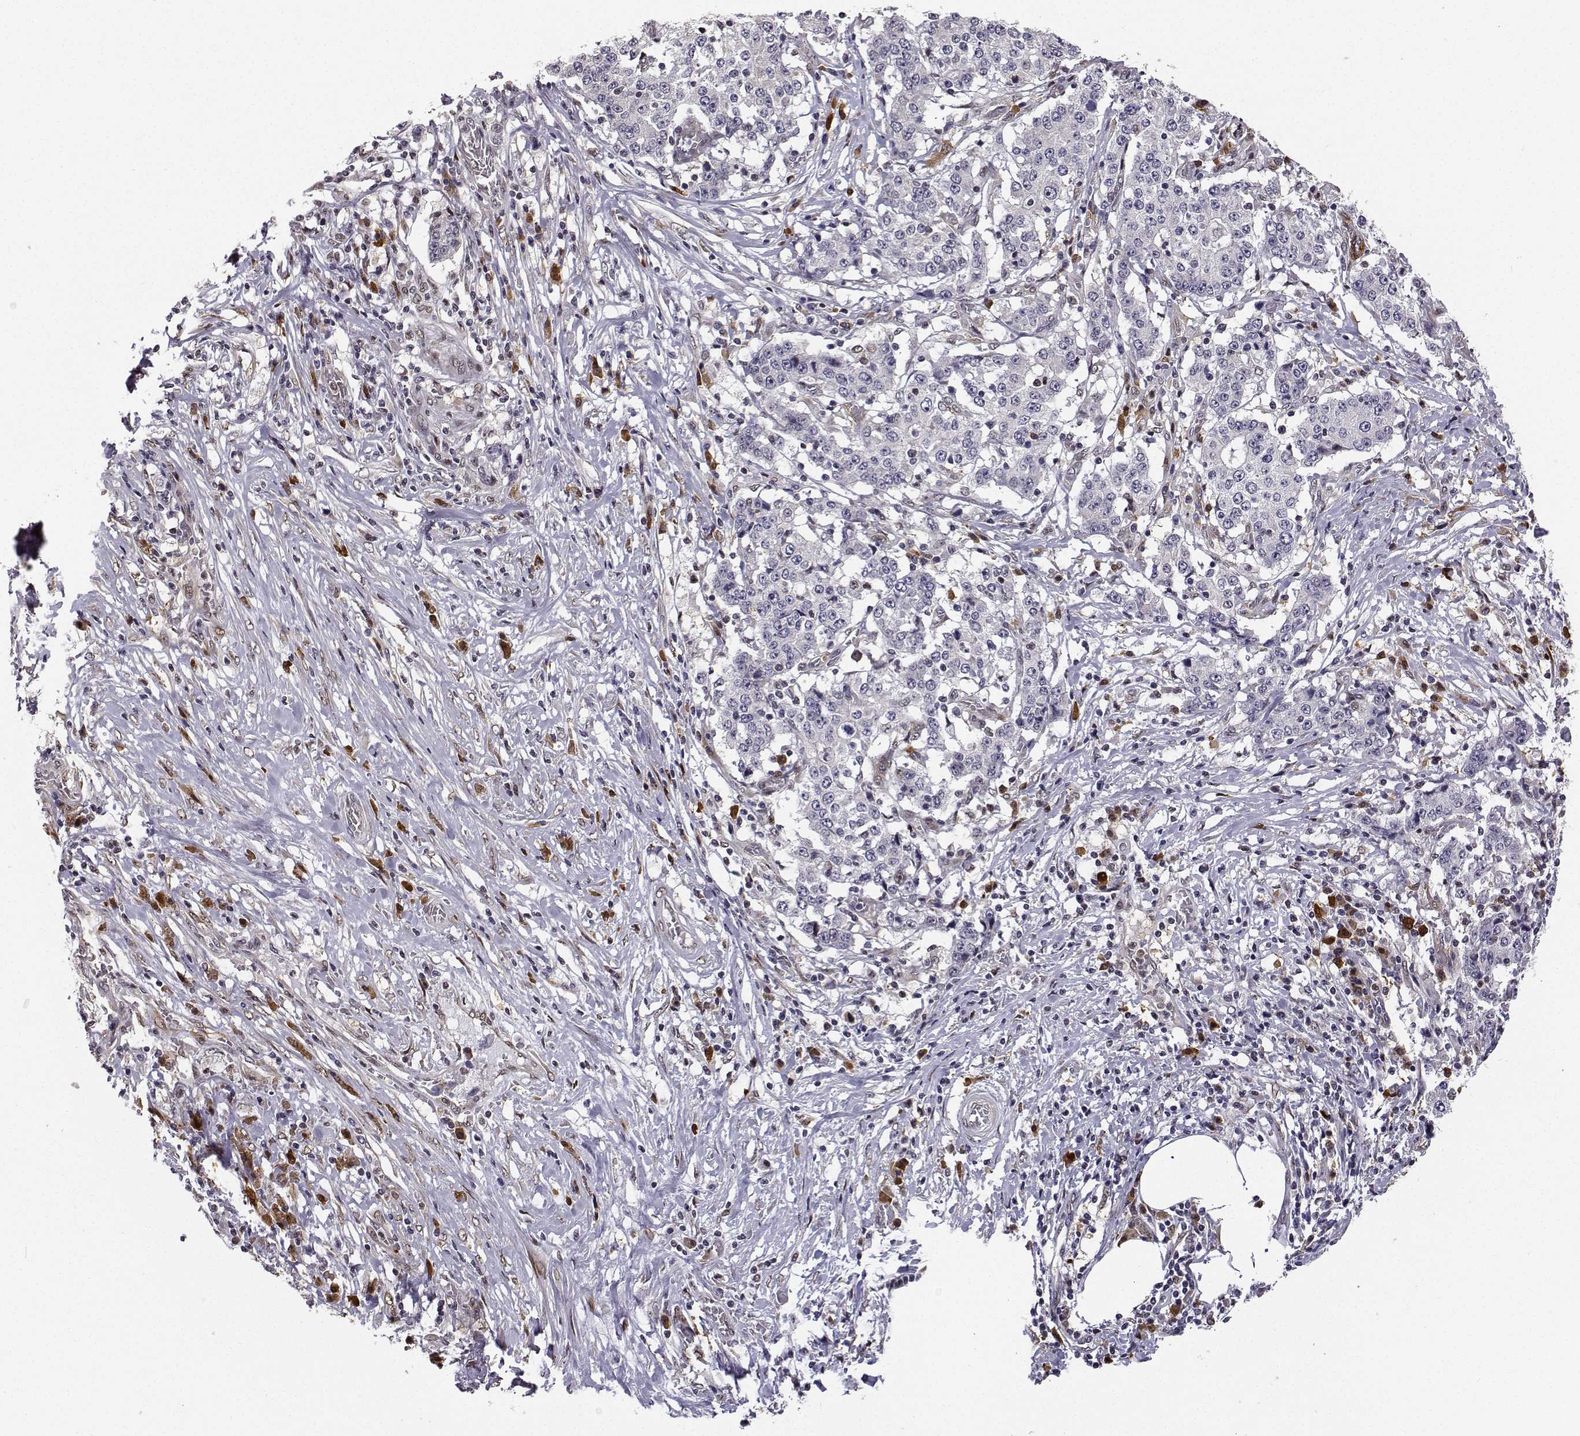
{"staining": {"intensity": "moderate", "quantity": ">75%", "location": "cytoplasmic/membranous"}, "tissue": "stomach cancer", "cell_type": "Tumor cells", "image_type": "cancer", "snomed": [{"axis": "morphology", "description": "Adenocarcinoma, NOS"}, {"axis": "topography", "description": "Stomach"}], "caption": "About >75% of tumor cells in stomach adenocarcinoma show moderate cytoplasmic/membranous protein positivity as visualized by brown immunohistochemical staining.", "gene": "PHGDH", "patient": {"sex": "male", "age": 59}}